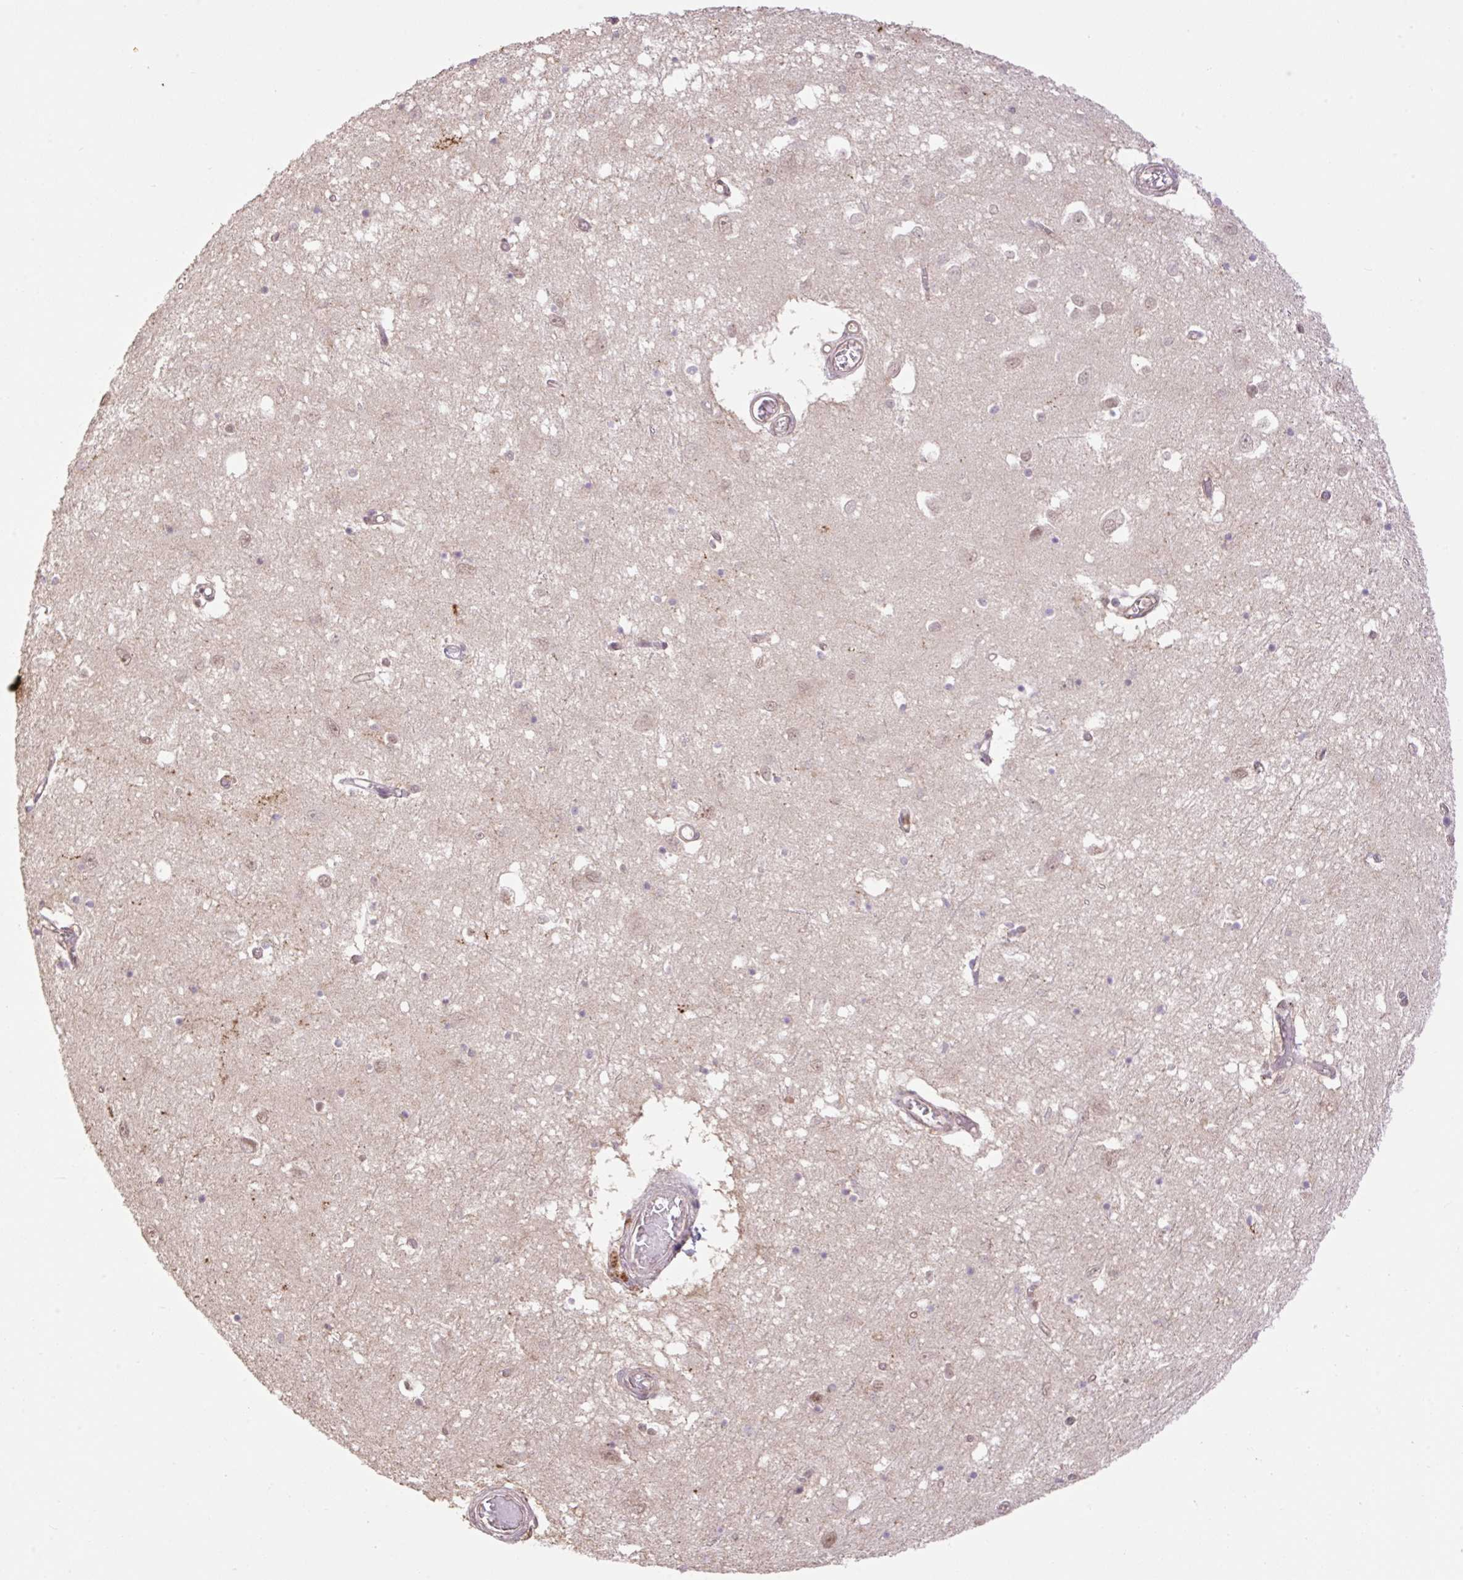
{"staining": {"intensity": "negative", "quantity": "none", "location": "none"}, "tissue": "caudate", "cell_type": "Glial cells", "image_type": "normal", "snomed": [{"axis": "morphology", "description": "Normal tissue, NOS"}, {"axis": "topography", "description": "Lateral ventricle wall"}], "caption": "This is an immunohistochemistry (IHC) image of benign caudate. There is no positivity in glial cells.", "gene": "VPS25", "patient": {"sex": "male", "age": 70}}